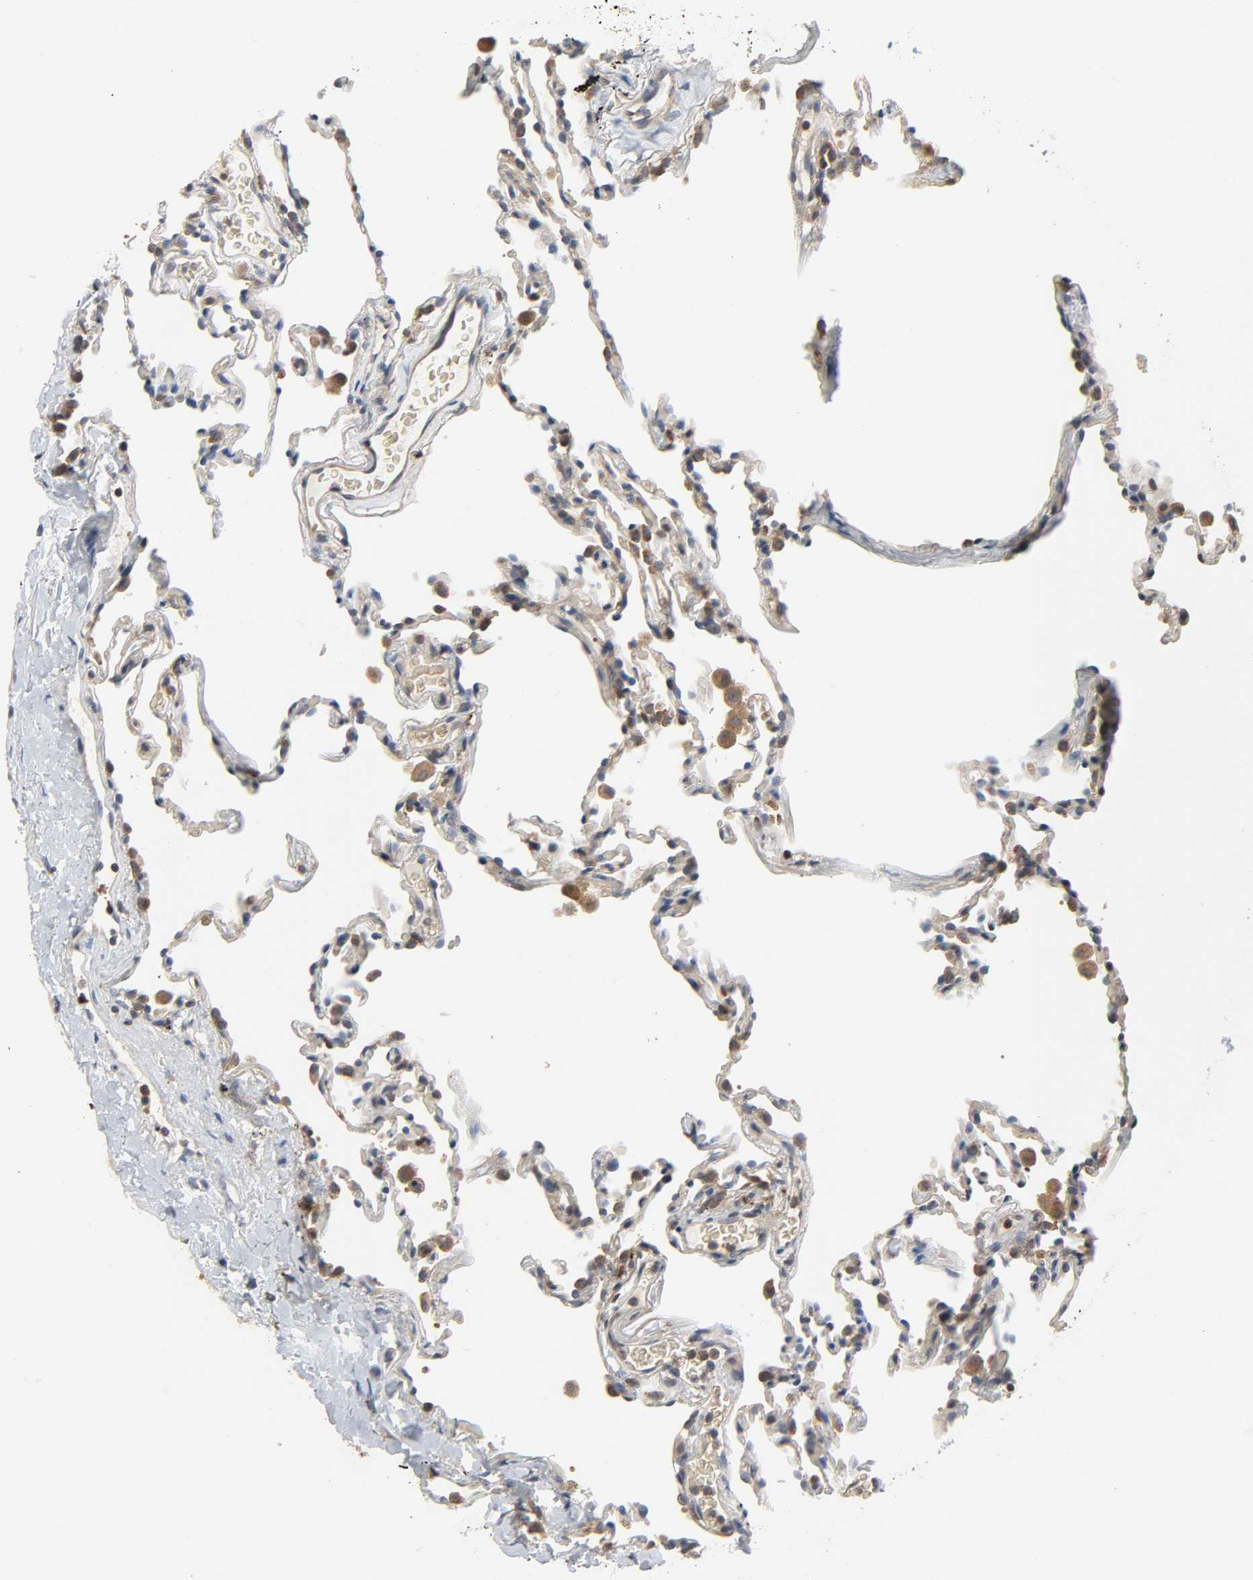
{"staining": {"intensity": "moderate", "quantity": "25%-75%", "location": "cytoplasmic/membranous"}, "tissue": "lung", "cell_type": "Alveolar cells", "image_type": "normal", "snomed": [{"axis": "morphology", "description": "Normal tissue, NOS"}, {"axis": "morphology", "description": "Soft tissue tumor metastatic"}, {"axis": "topography", "description": "Lung"}], "caption": "Immunohistochemical staining of unremarkable human lung demonstrates medium levels of moderate cytoplasmic/membranous expression in approximately 25%-75% of alveolar cells. The protein is stained brown, and the nuclei are stained in blue (DAB (3,3'-diaminobenzidine) IHC with brightfield microscopy, high magnification).", "gene": "PLEKHA2", "patient": {"sex": "male", "age": 59}}